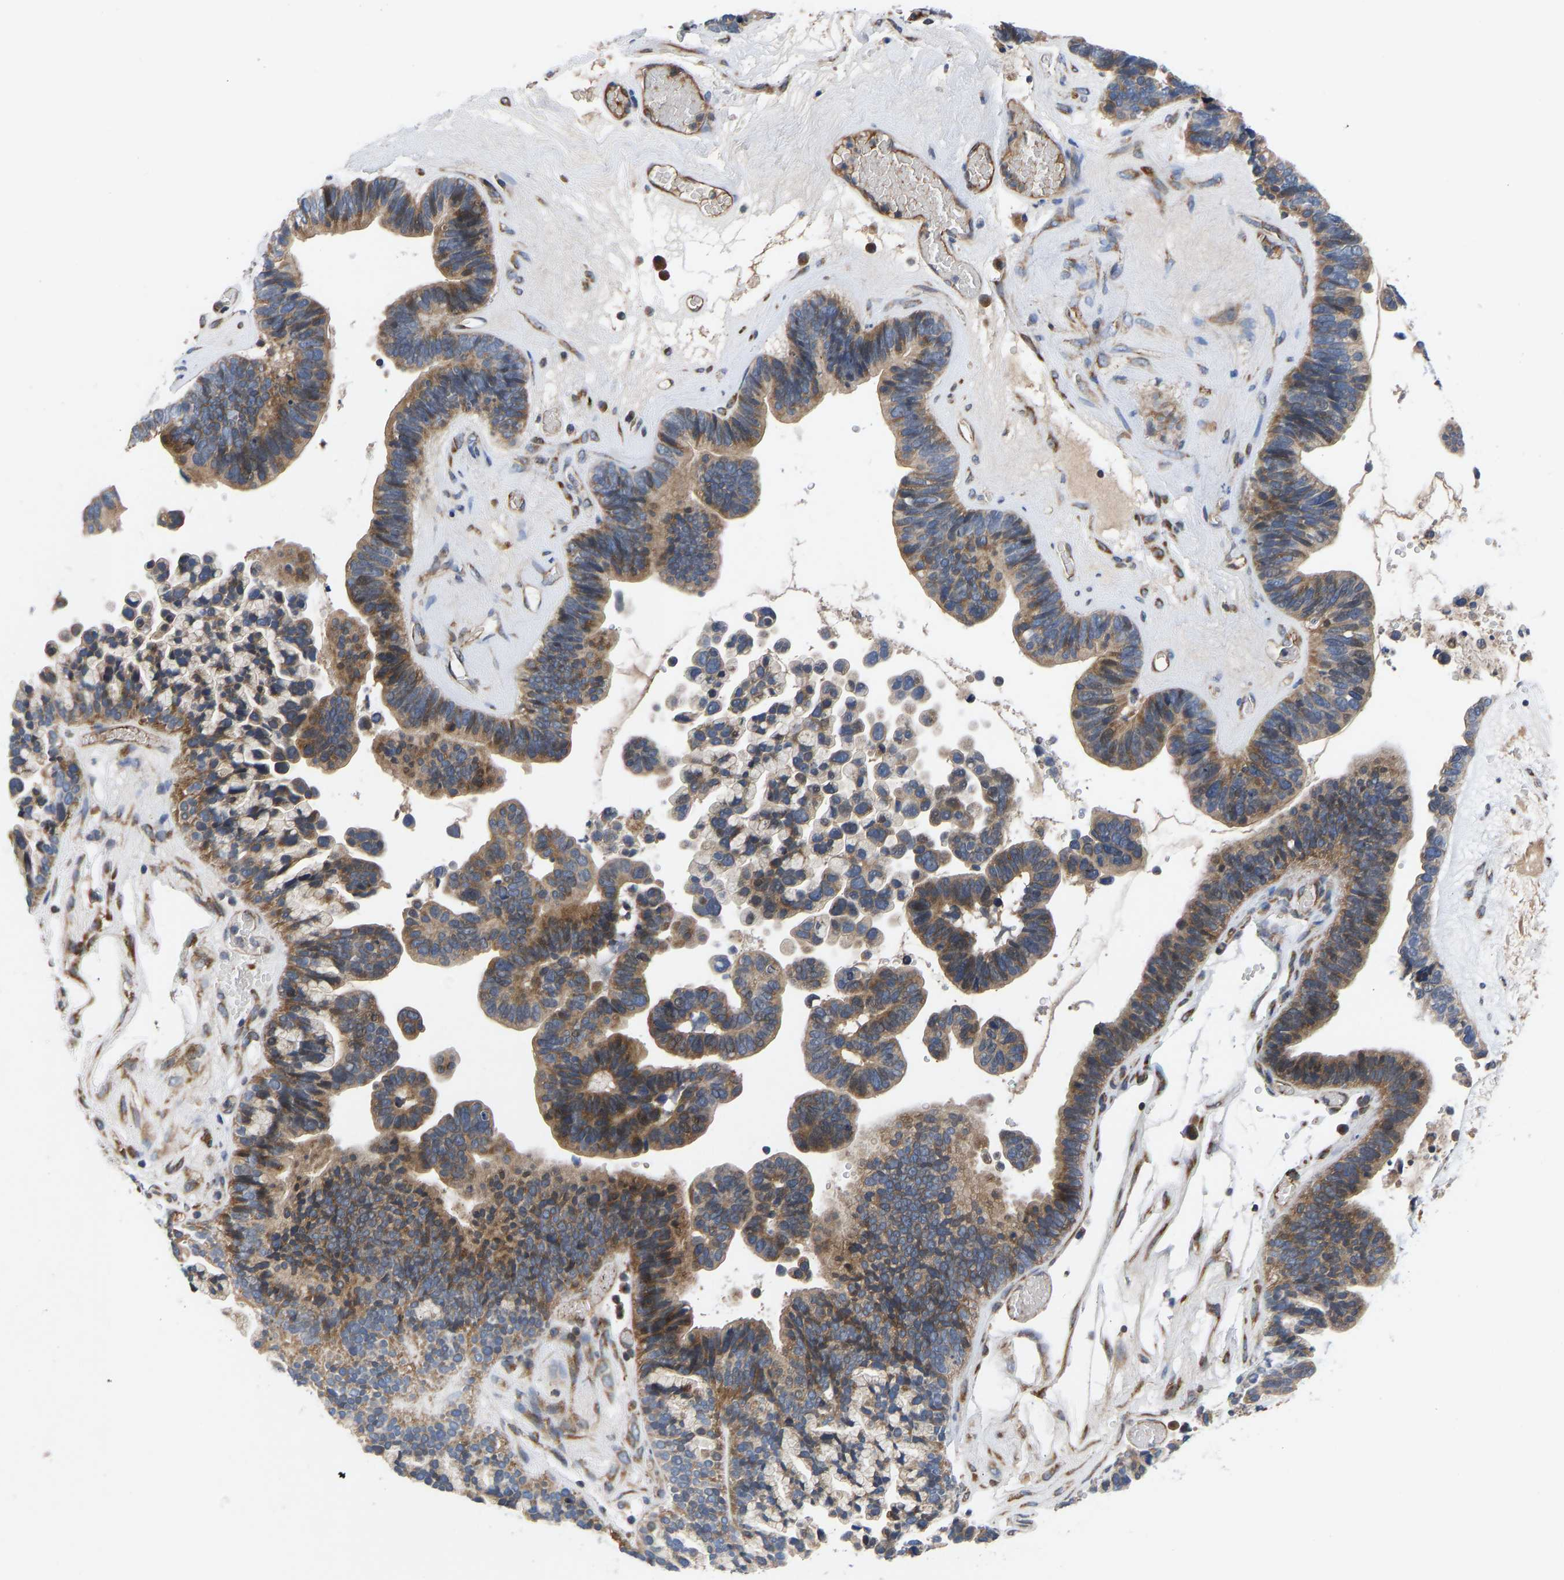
{"staining": {"intensity": "moderate", "quantity": ">75%", "location": "cytoplasmic/membranous"}, "tissue": "ovarian cancer", "cell_type": "Tumor cells", "image_type": "cancer", "snomed": [{"axis": "morphology", "description": "Cystadenocarcinoma, serous, NOS"}, {"axis": "topography", "description": "Ovary"}], "caption": "An immunohistochemistry (IHC) micrograph of neoplastic tissue is shown. Protein staining in brown highlights moderate cytoplasmic/membranous positivity in ovarian cancer within tumor cells.", "gene": "FRRS1", "patient": {"sex": "female", "age": 56}}